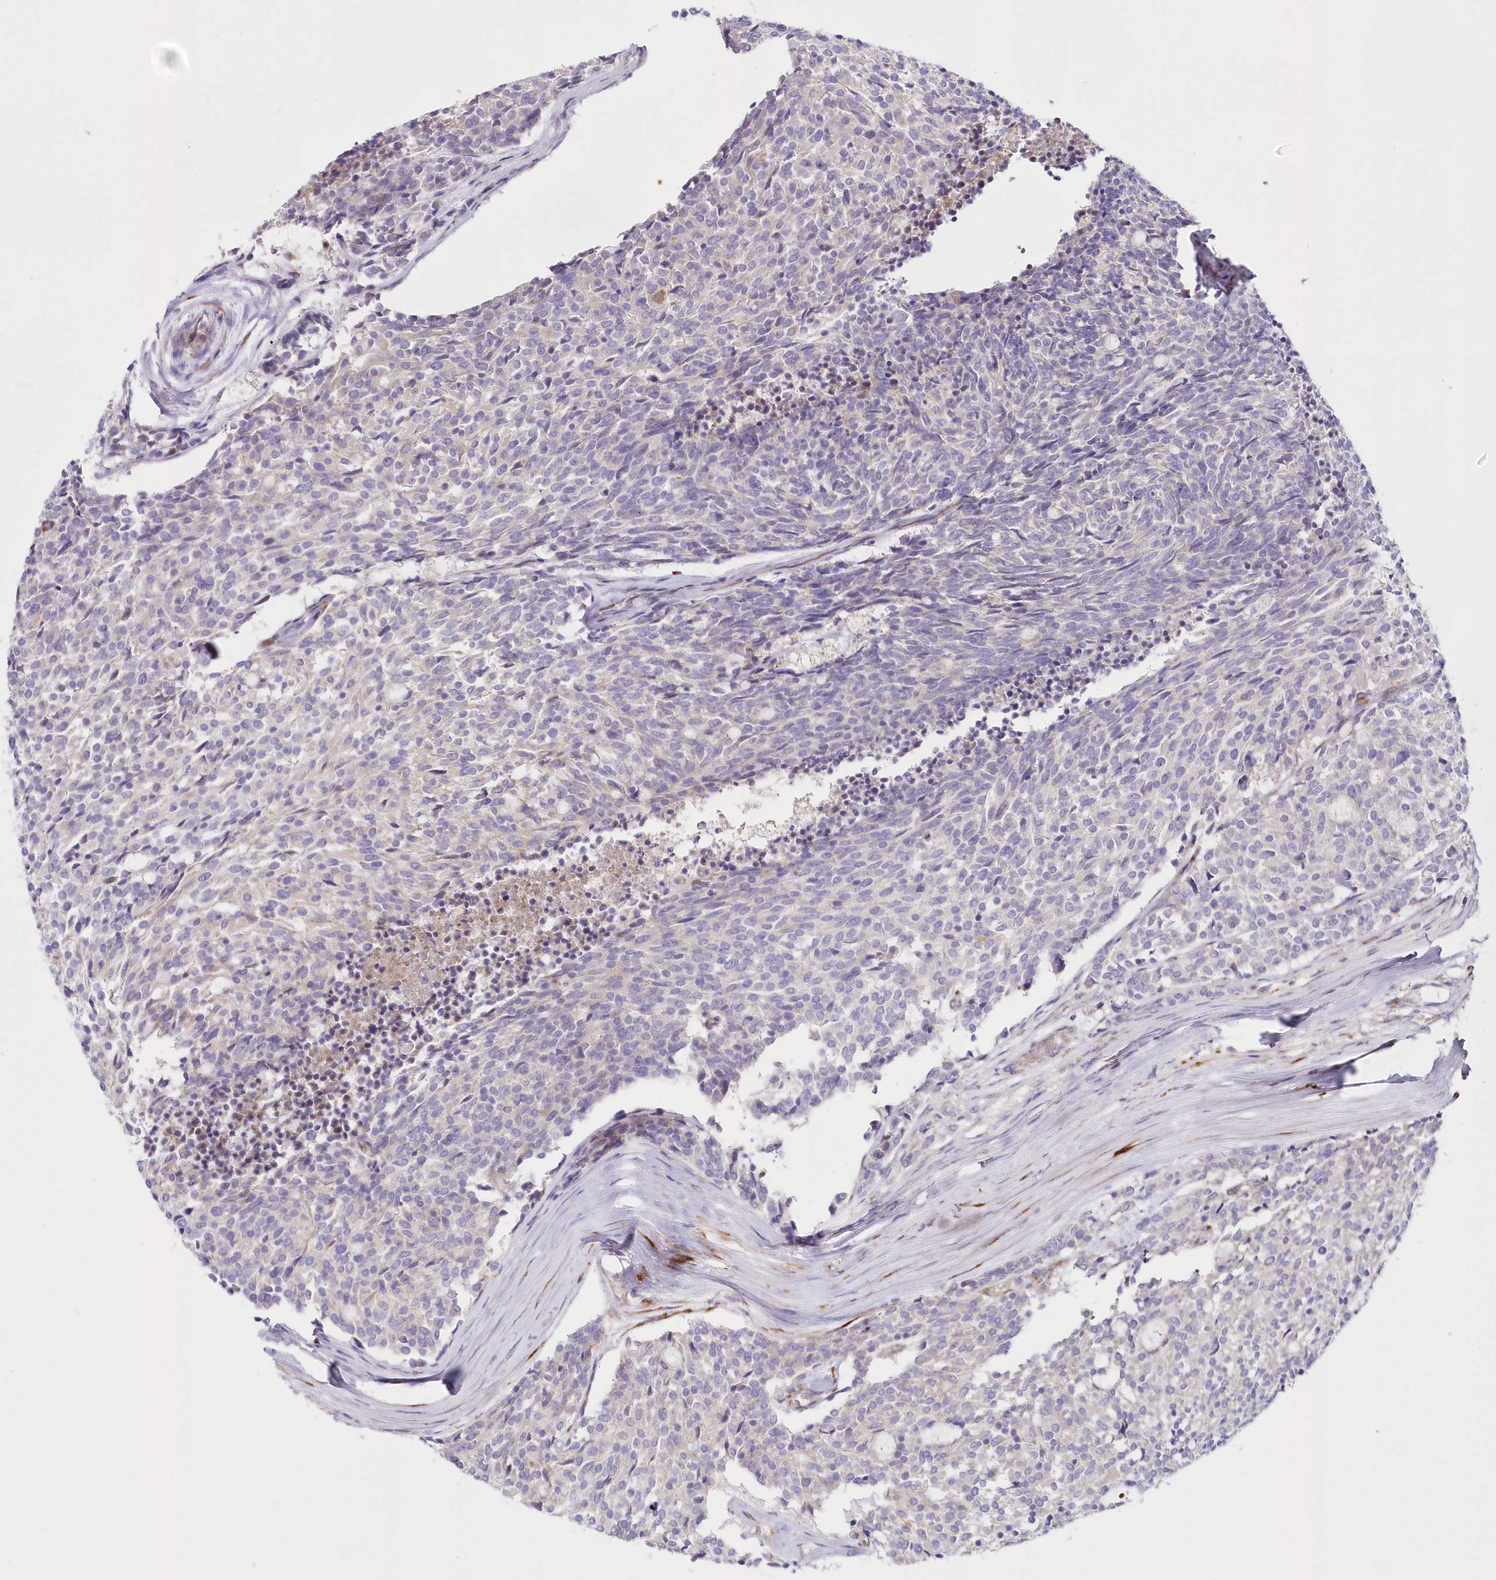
{"staining": {"intensity": "negative", "quantity": "none", "location": "none"}, "tissue": "carcinoid", "cell_type": "Tumor cells", "image_type": "cancer", "snomed": [{"axis": "morphology", "description": "Carcinoid, malignant, NOS"}, {"axis": "topography", "description": "Pancreas"}], "caption": "Human carcinoid stained for a protein using immunohistochemistry demonstrates no positivity in tumor cells.", "gene": "ARFGEF3", "patient": {"sex": "female", "age": 54}}